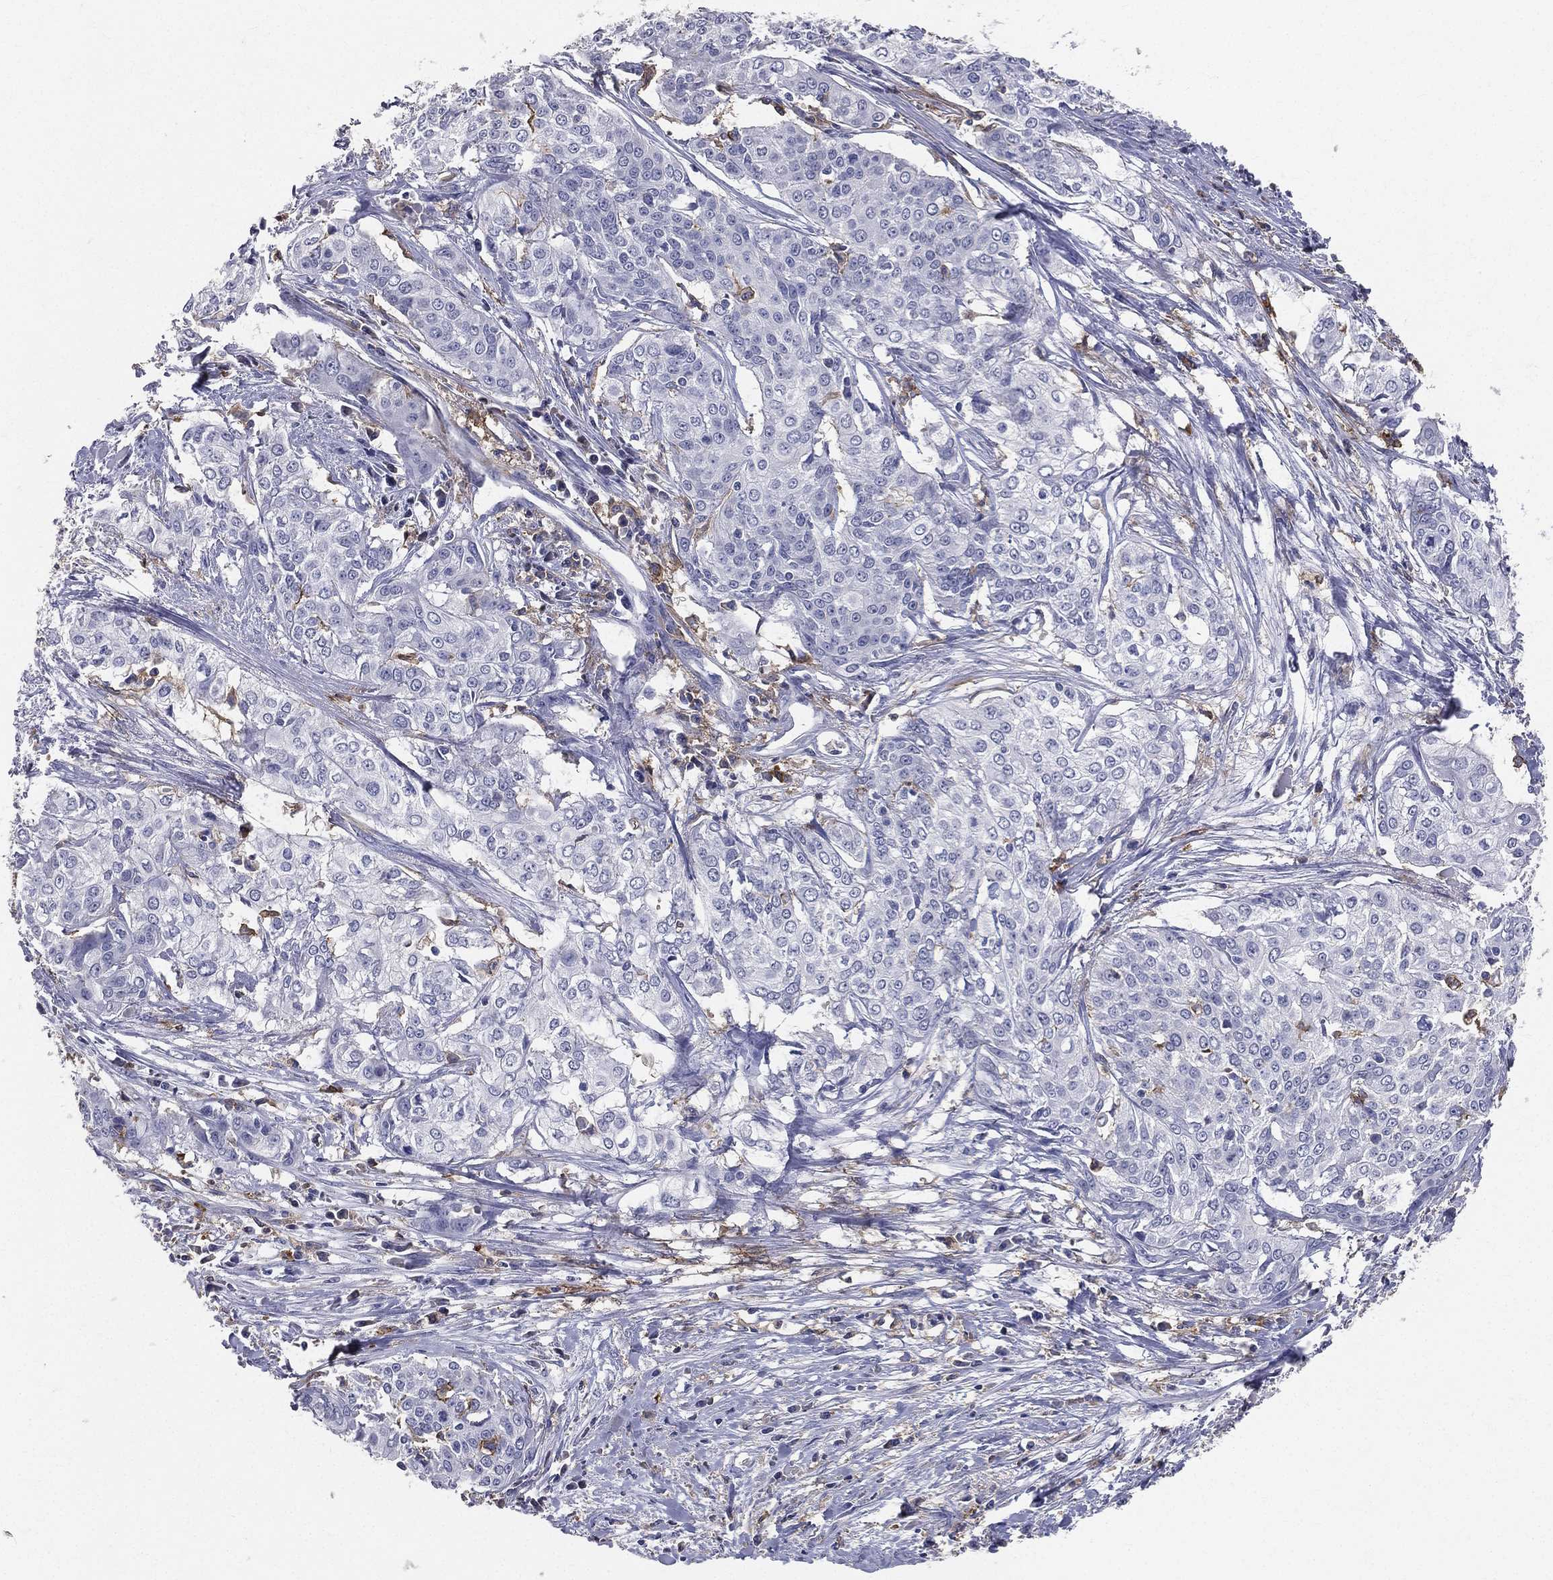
{"staining": {"intensity": "negative", "quantity": "none", "location": "none"}, "tissue": "cervical cancer", "cell_type": "Tumor cells", "image_type": "cancer", "snomed": [{"axis": "morphology", "description": "Squamous cell carcinoma, NOS"}, {"axis": "topography", "description": "Cervix"}], "caption": "Tumor cells are negative for protein expression in human squamous cell carcinoma (cervical). (DAB (3,3'-diaminobenzidine) immunohistochemistry with hematoxylin counter stain).", "gene": "CD33", "patient": {"sex": "female", "age": 39}}